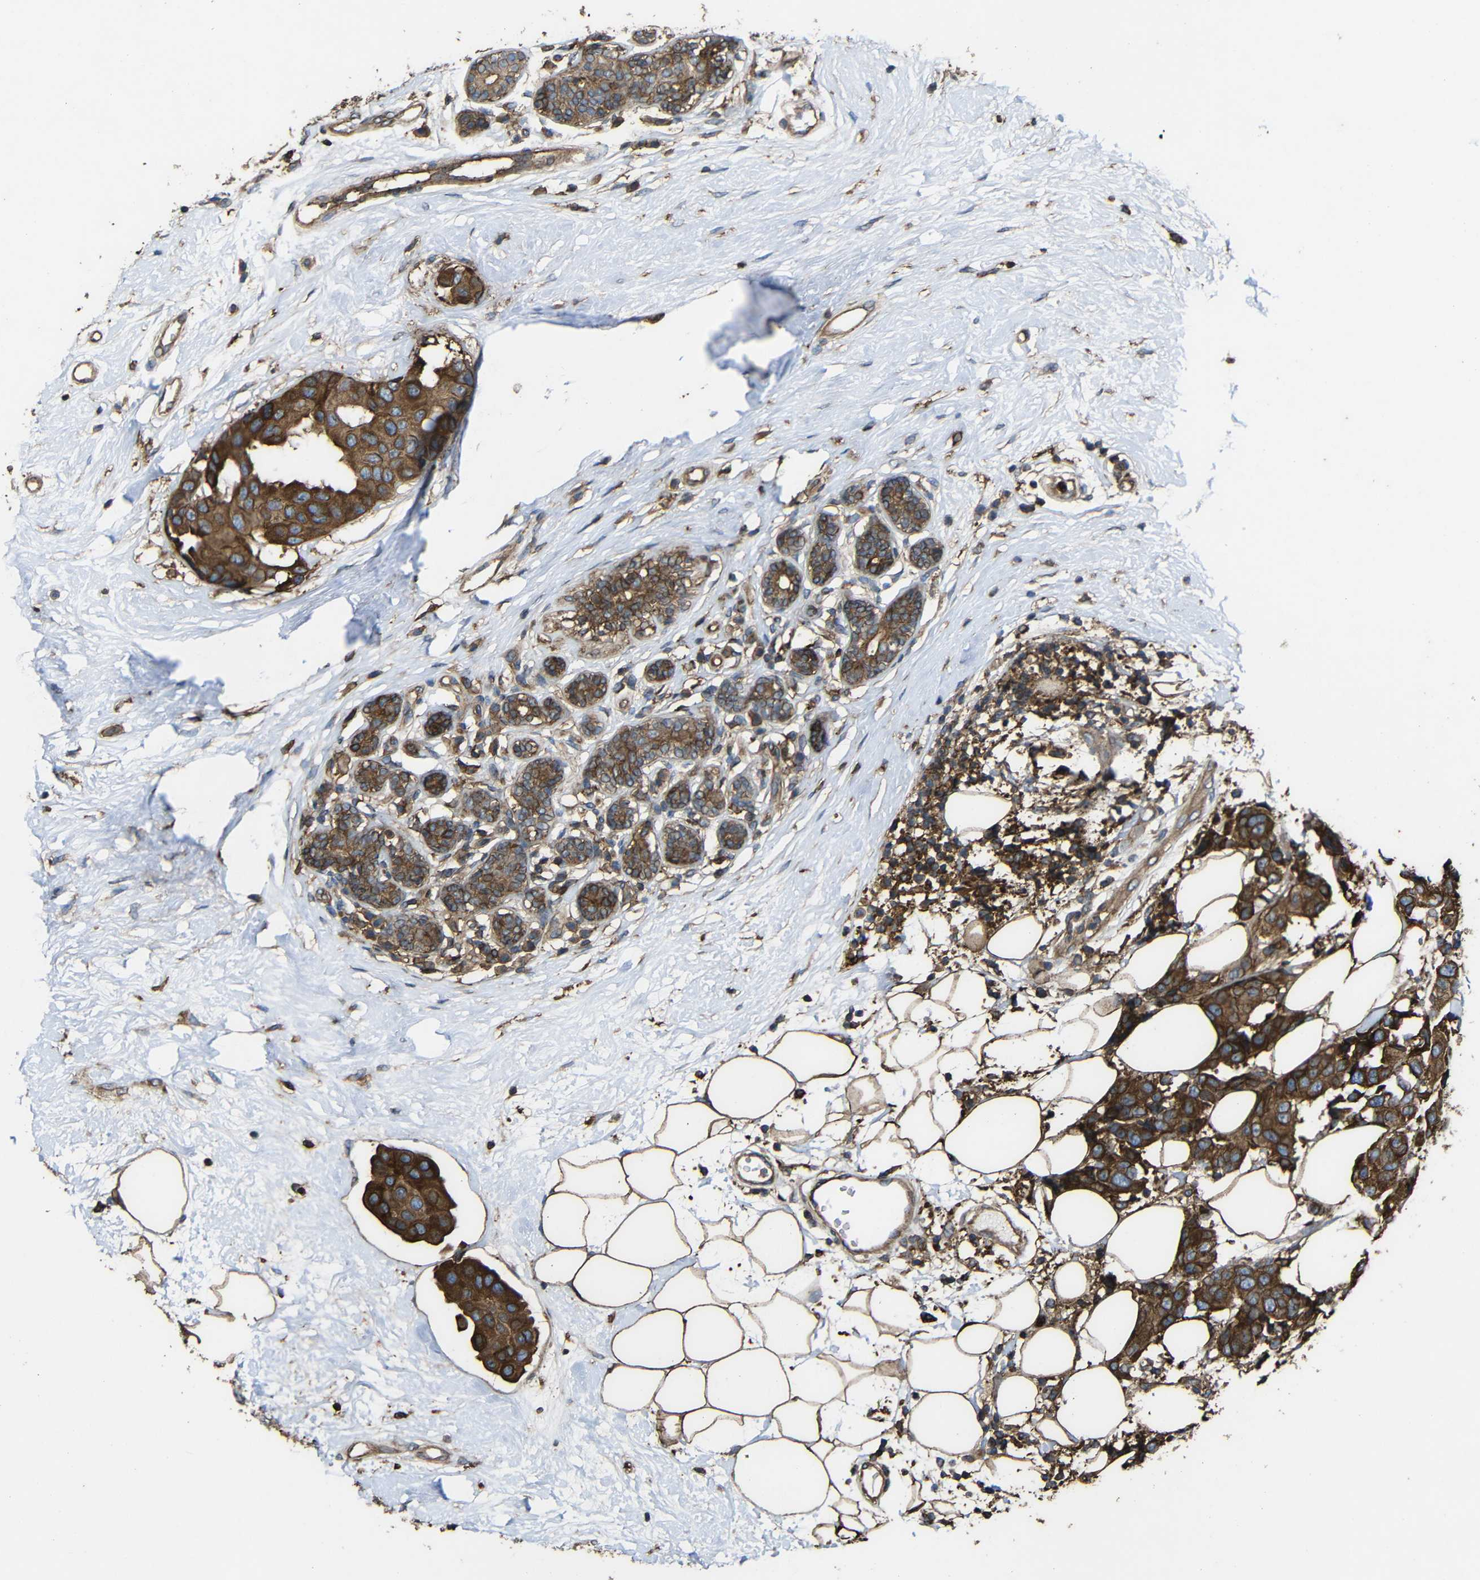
{"staining": {"intensity": "strong", "quantity": ">75%", "location": "cytoplasmic/membranous"}, "tissue": "breast cancer", "cell_type": "Tumor cells", "image_type": "cancer", "snomed": [{"axis": "morphology", "description": "Normal tissue, NOS"}, {"axis": "morphology", "description": "Duct carcinoma"}, {"axis": "topography", "description": "Breast"}], "caption": "A histopathology image of human breast infiltrating ductal carcinoma stained for a protein exhibits strong cytoplasmic/membranous brown staining in tumor cells.", "gene": "TREM2", "patient": {"sex": "female", "age": 39}}